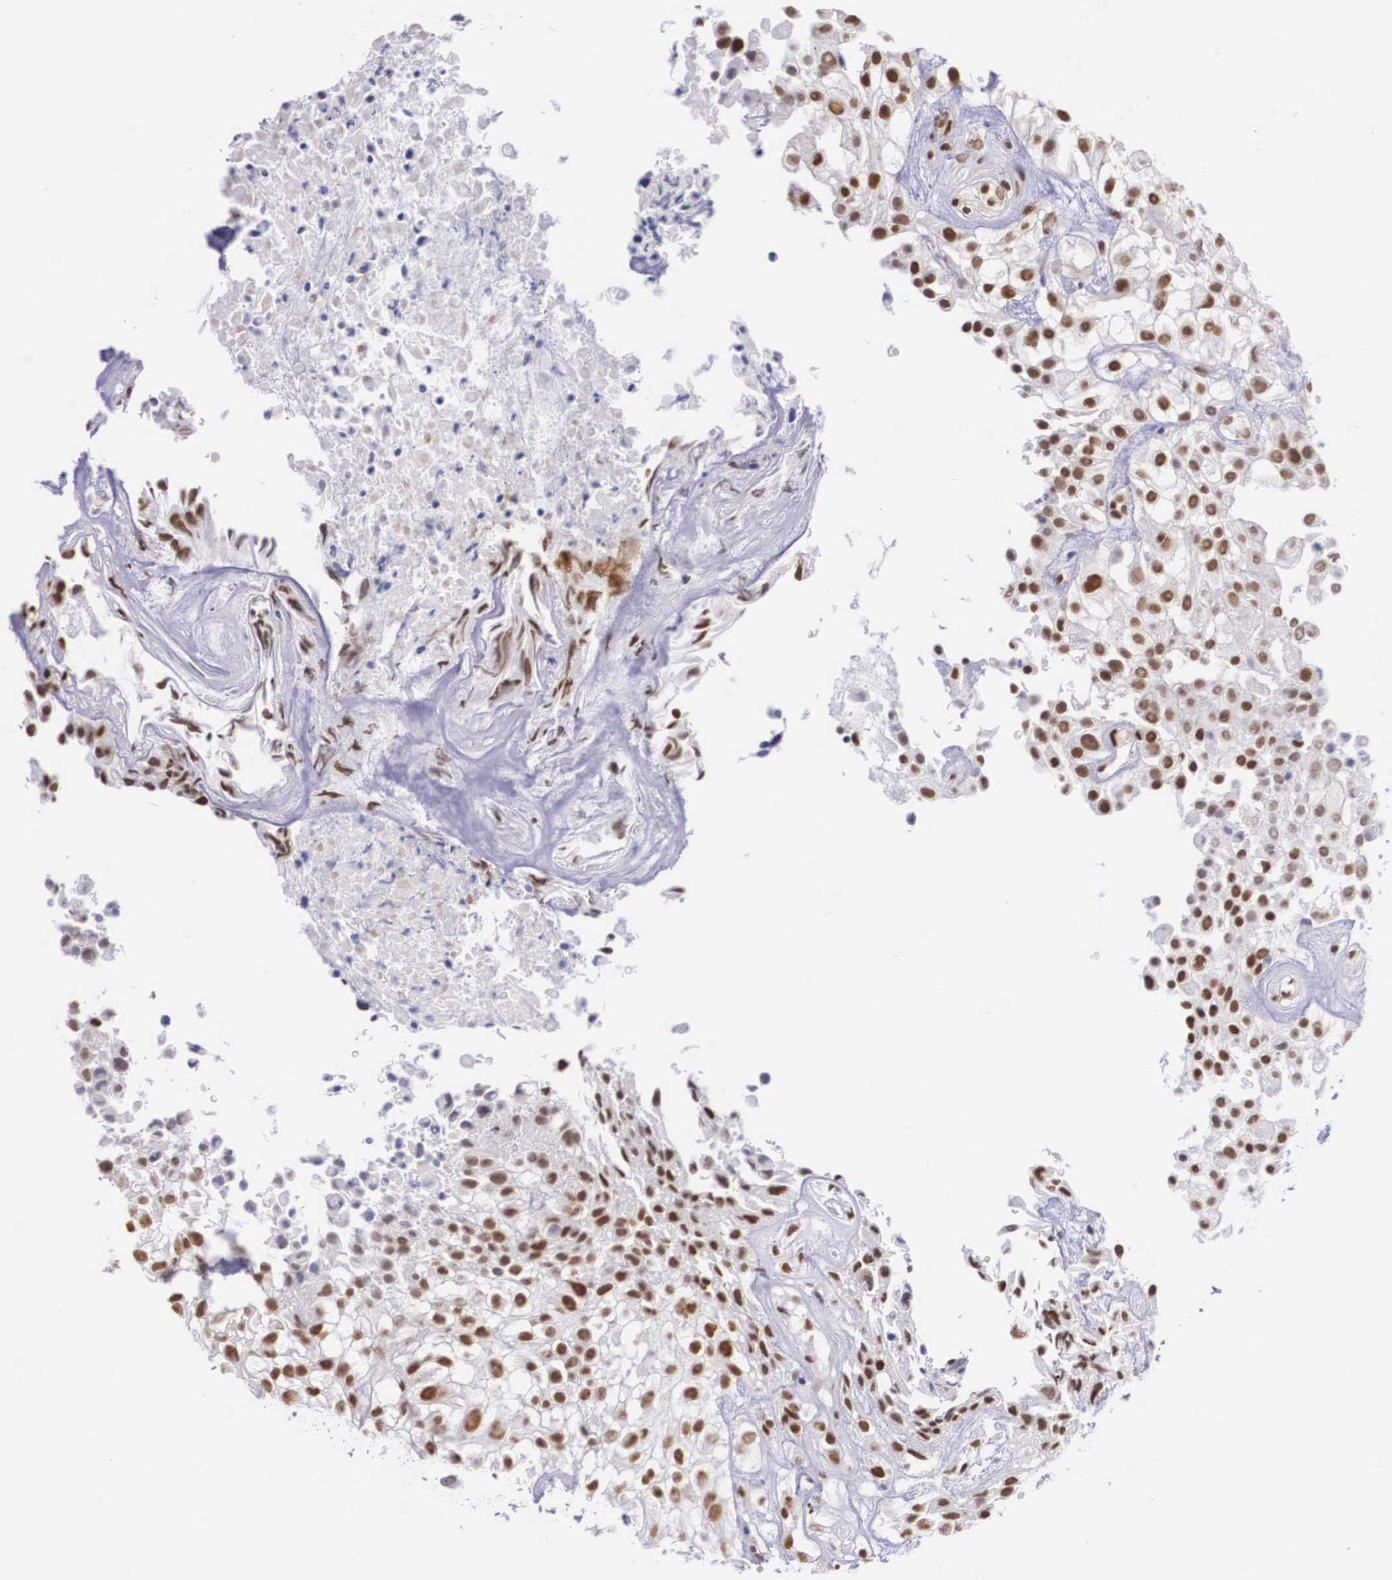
{"staining": {"intensity": "negative", "quantity": "none", "location": "none"}, "tissue": "urothelial cancer", "cell_type": "Tumor cells", "image_type": "cancer", "snomed": [{"axis": "morphology", "description": "Urothelial carcinoma, High grade"}, {"axis": "topography", "description": "Urinary bladder"}], "caption": "Human high-grade urothelial carcinoma stained for a protein using immunohistochemistry (IHC) reveals no positivity in tumor cells.", "gene": "ETV6", "patient": {"sex": "male", "age": 56}}